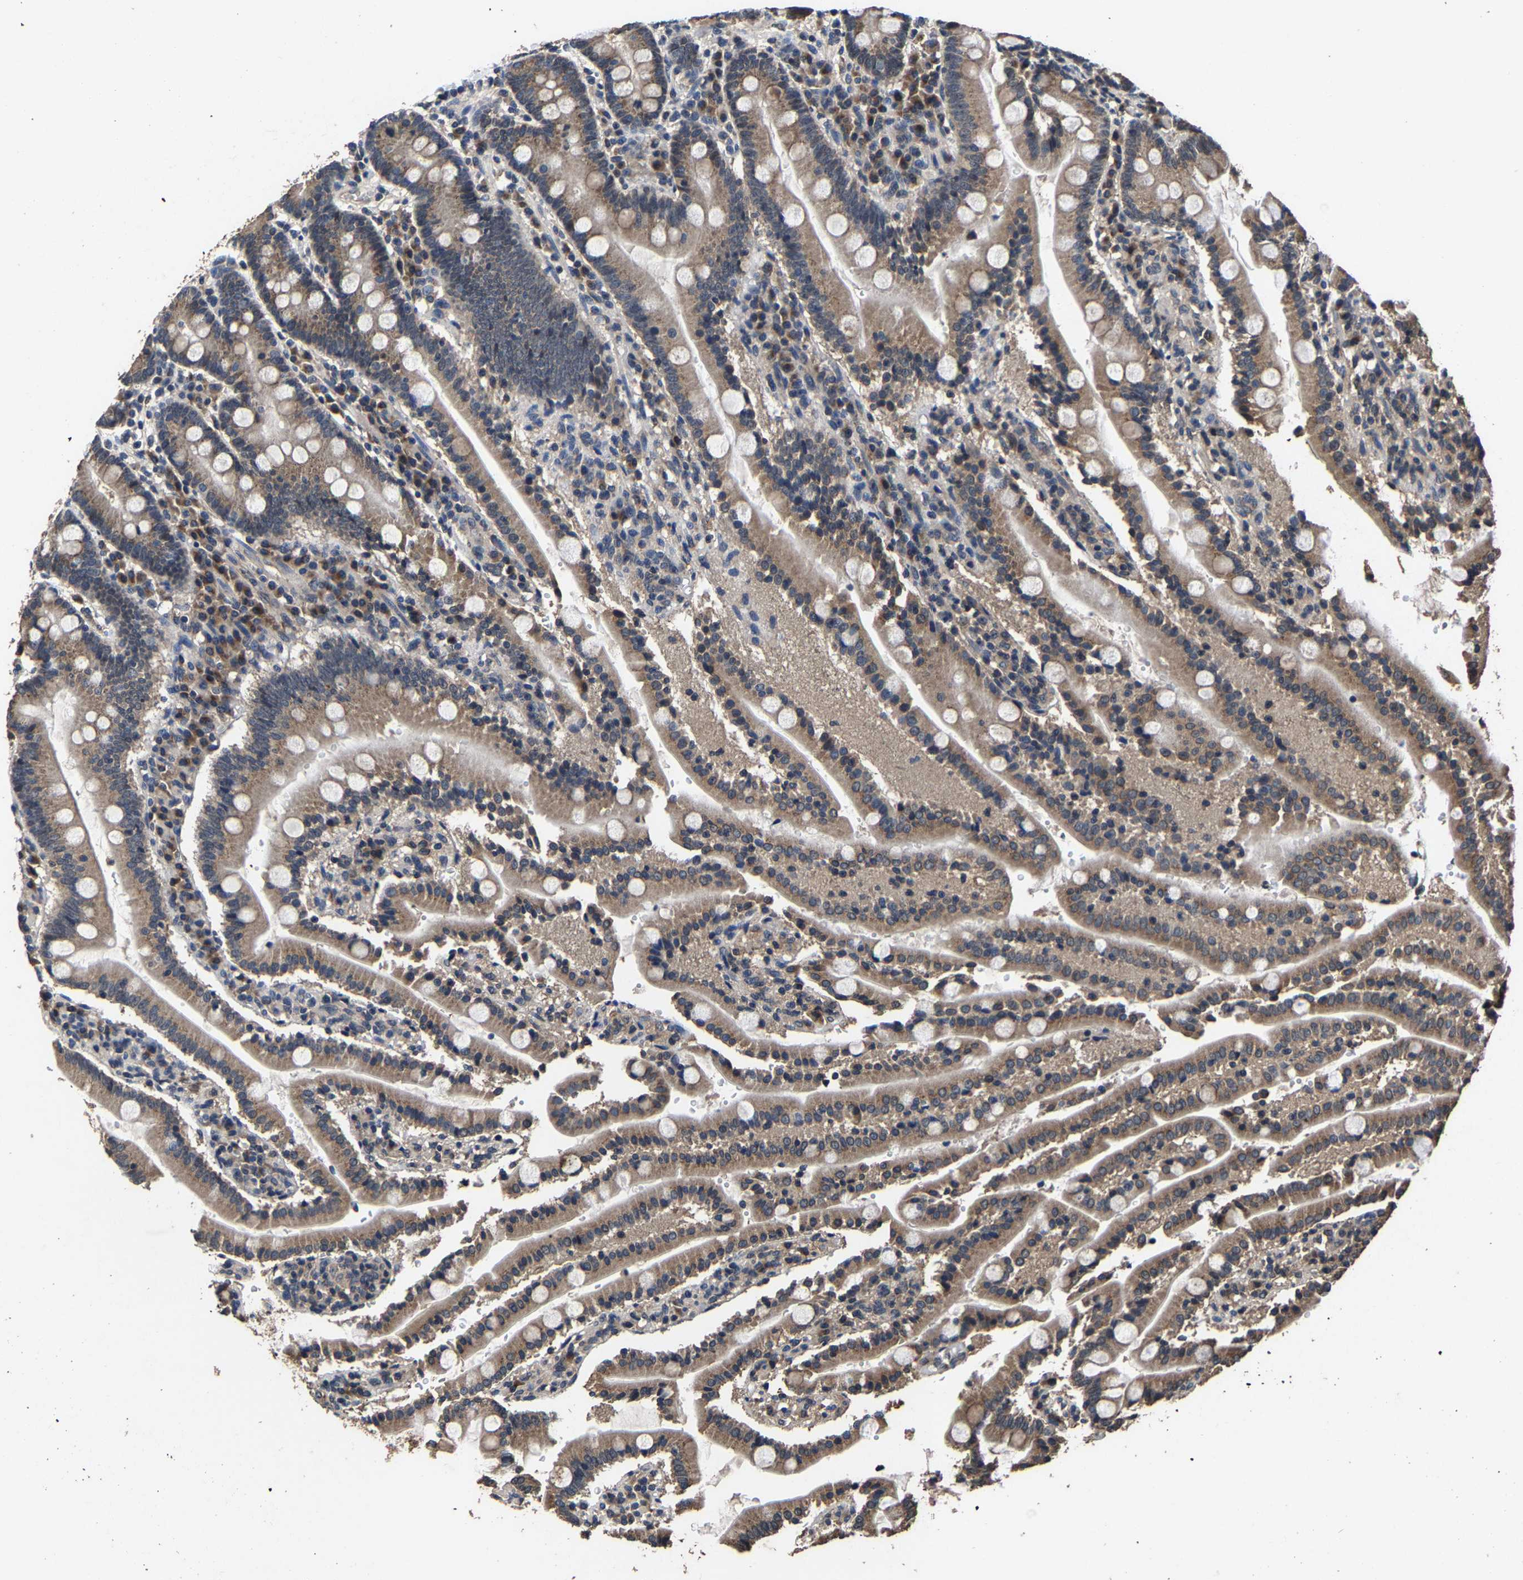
{"staining": {"intensity": "moderate", "quantity": ">75%", "location": "cytoplasmic/membranous"}, "tissue": "duodenum", "cell_type": "Glandular cells", "image_type": "normal", "snomed": [{"axis": "morphology", "description": "Normal tissue, NOS"}, {"axis": "topography", "description": "Small intestine, NOS"}], "caption": "This photomicrograph exhibits immunohistochemistry staining of normal duodenum, with medium moderate cytoplasmic/membranous expression in approximately >75% of glandular cells.", "gene": "EBAG9", "patient": {"sex": "female", "age": 71}}